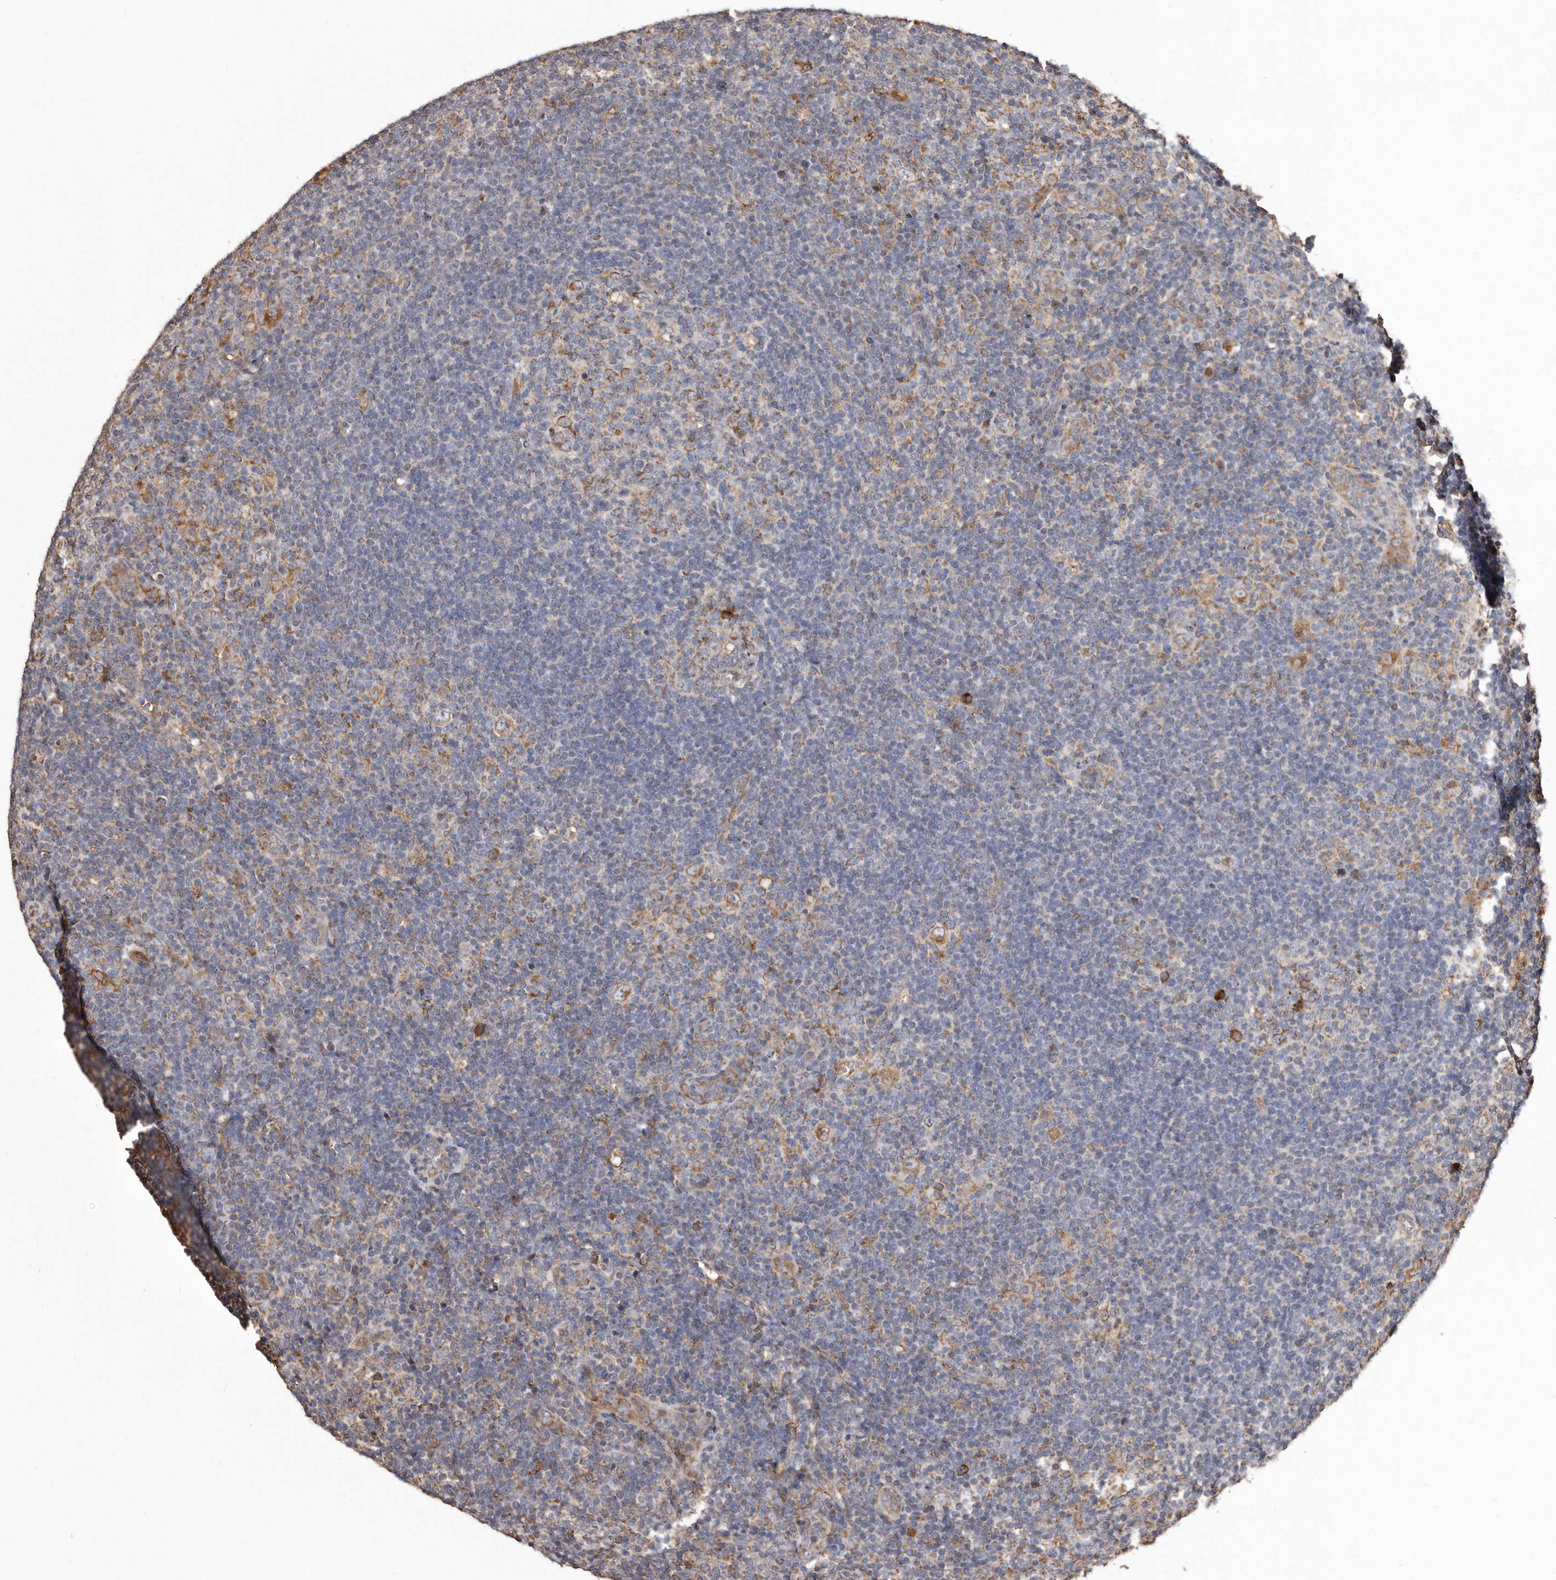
{"staining": {"intensity": "moderate", "quantity": "25%-75%", "location": "cytoplasmic/membranous"}, "tissue": "lymphoma", "cell_type": "Tumor cells", "image_type": "cancer", "snomed": [{"axis": "morphology", "description": "Hodgkin's disease, NOS"}, {"axis": "topography", "description": "Lymph node"}], "caption": "Lymphoma stained for a protein (brown) displays moderate cytoplasmic/membranous positive staining in approximately 25%-75% of tumor cells.", "gene": "STEAP2", "patient": {"sex": "female", "age": 57}}